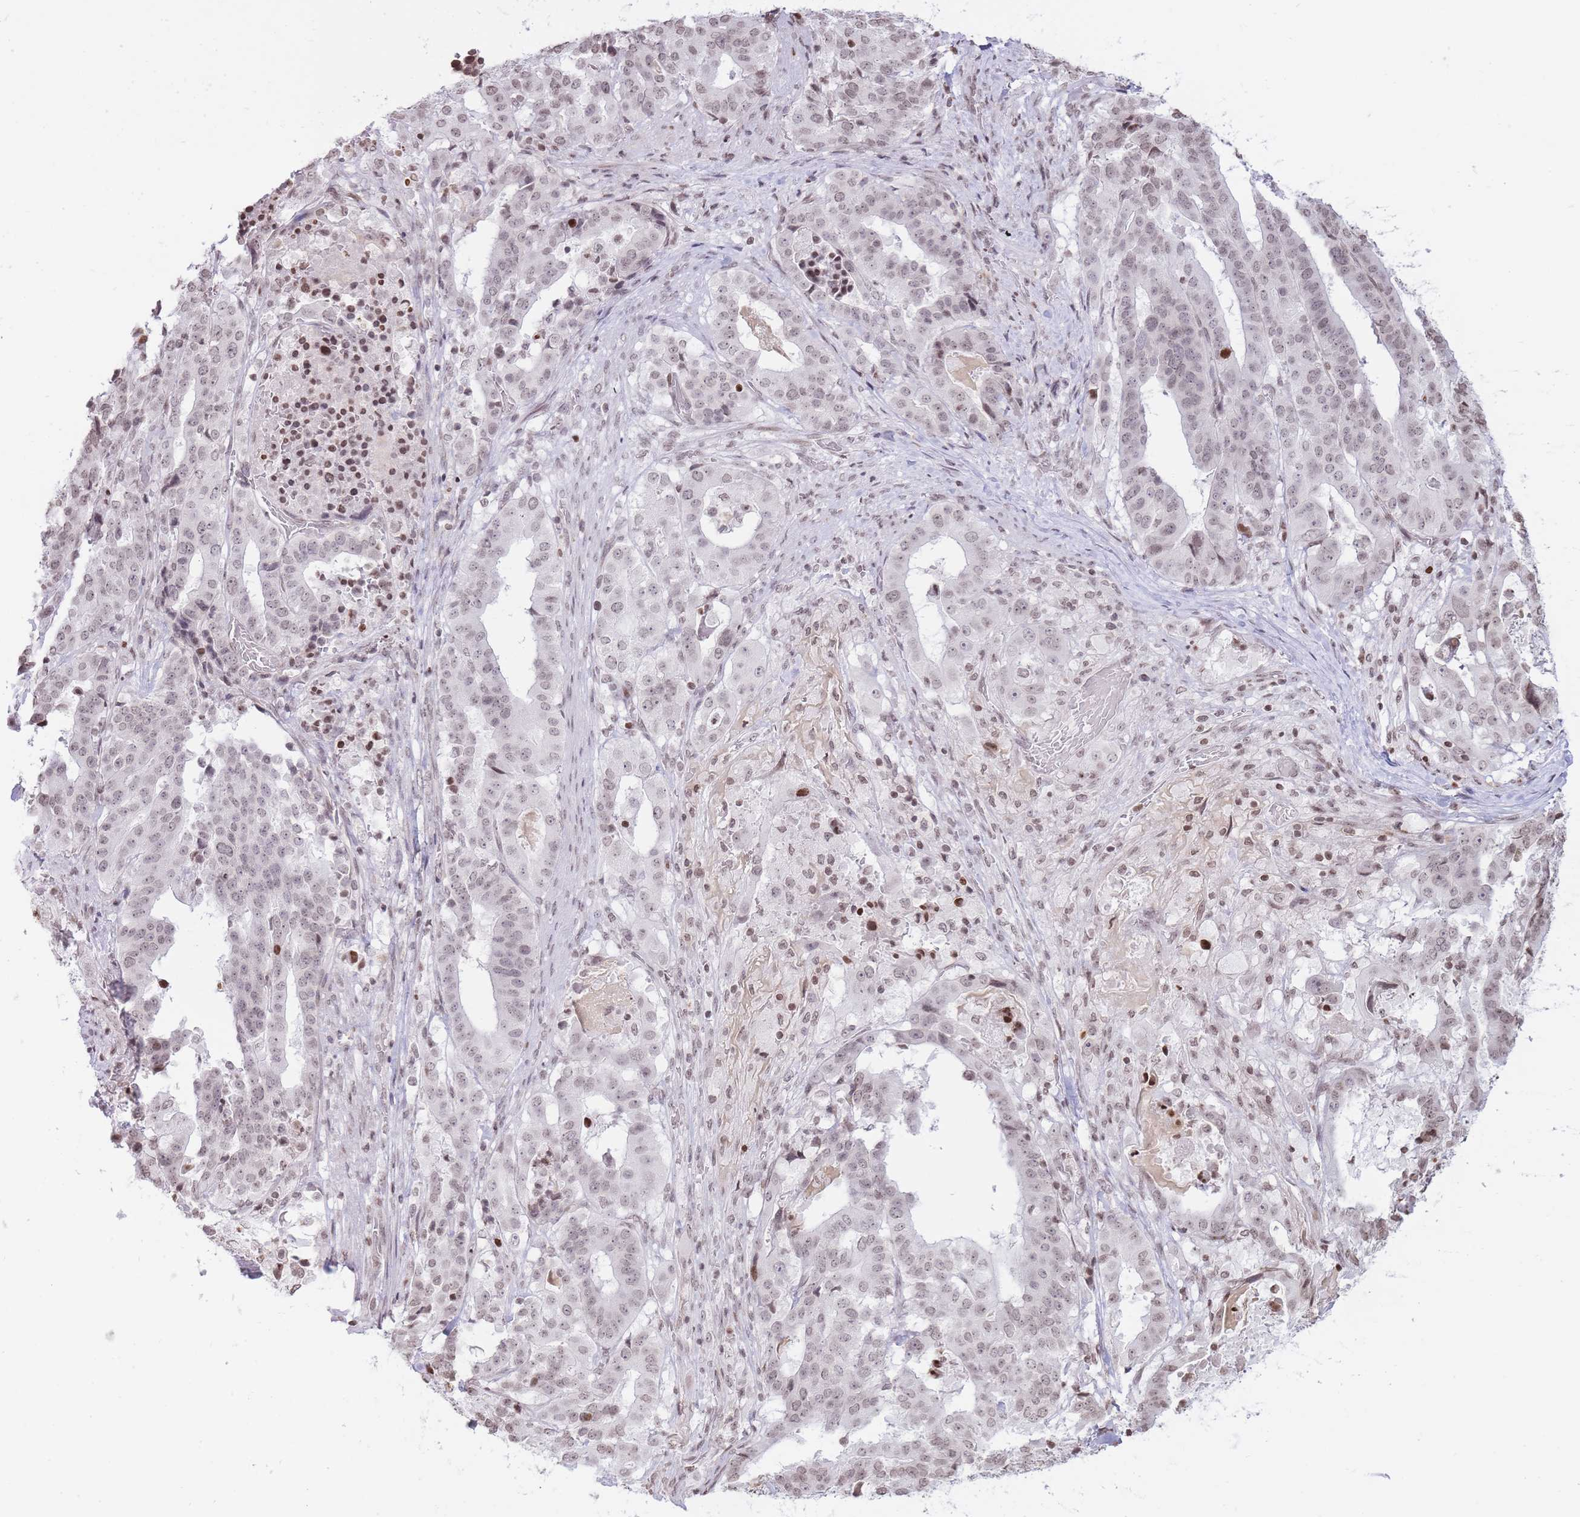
{"staining": {"intensity": "weak", "quantity": "25%-75%", "location": "nuclear"}, "tissue": "stomach cancer", "cell_type": "Tumor cells", "image_type": "cancer", "snomed": [{"axis": "morphology", "description": "Adenocarcinoma, NOS"}, {"axis": "topography", "description": "Stomach"}], "caption": "Immunohistochemical staining of stomach cancer exhibits low levels of weak nuclear staining in about 25%-75% of tumor cells. Immunohistochemistry stains the protein in brown and the nuclei are stained blue.", "gene": "SHISAL1", "patient": {"sex": "male", "age": 48}}